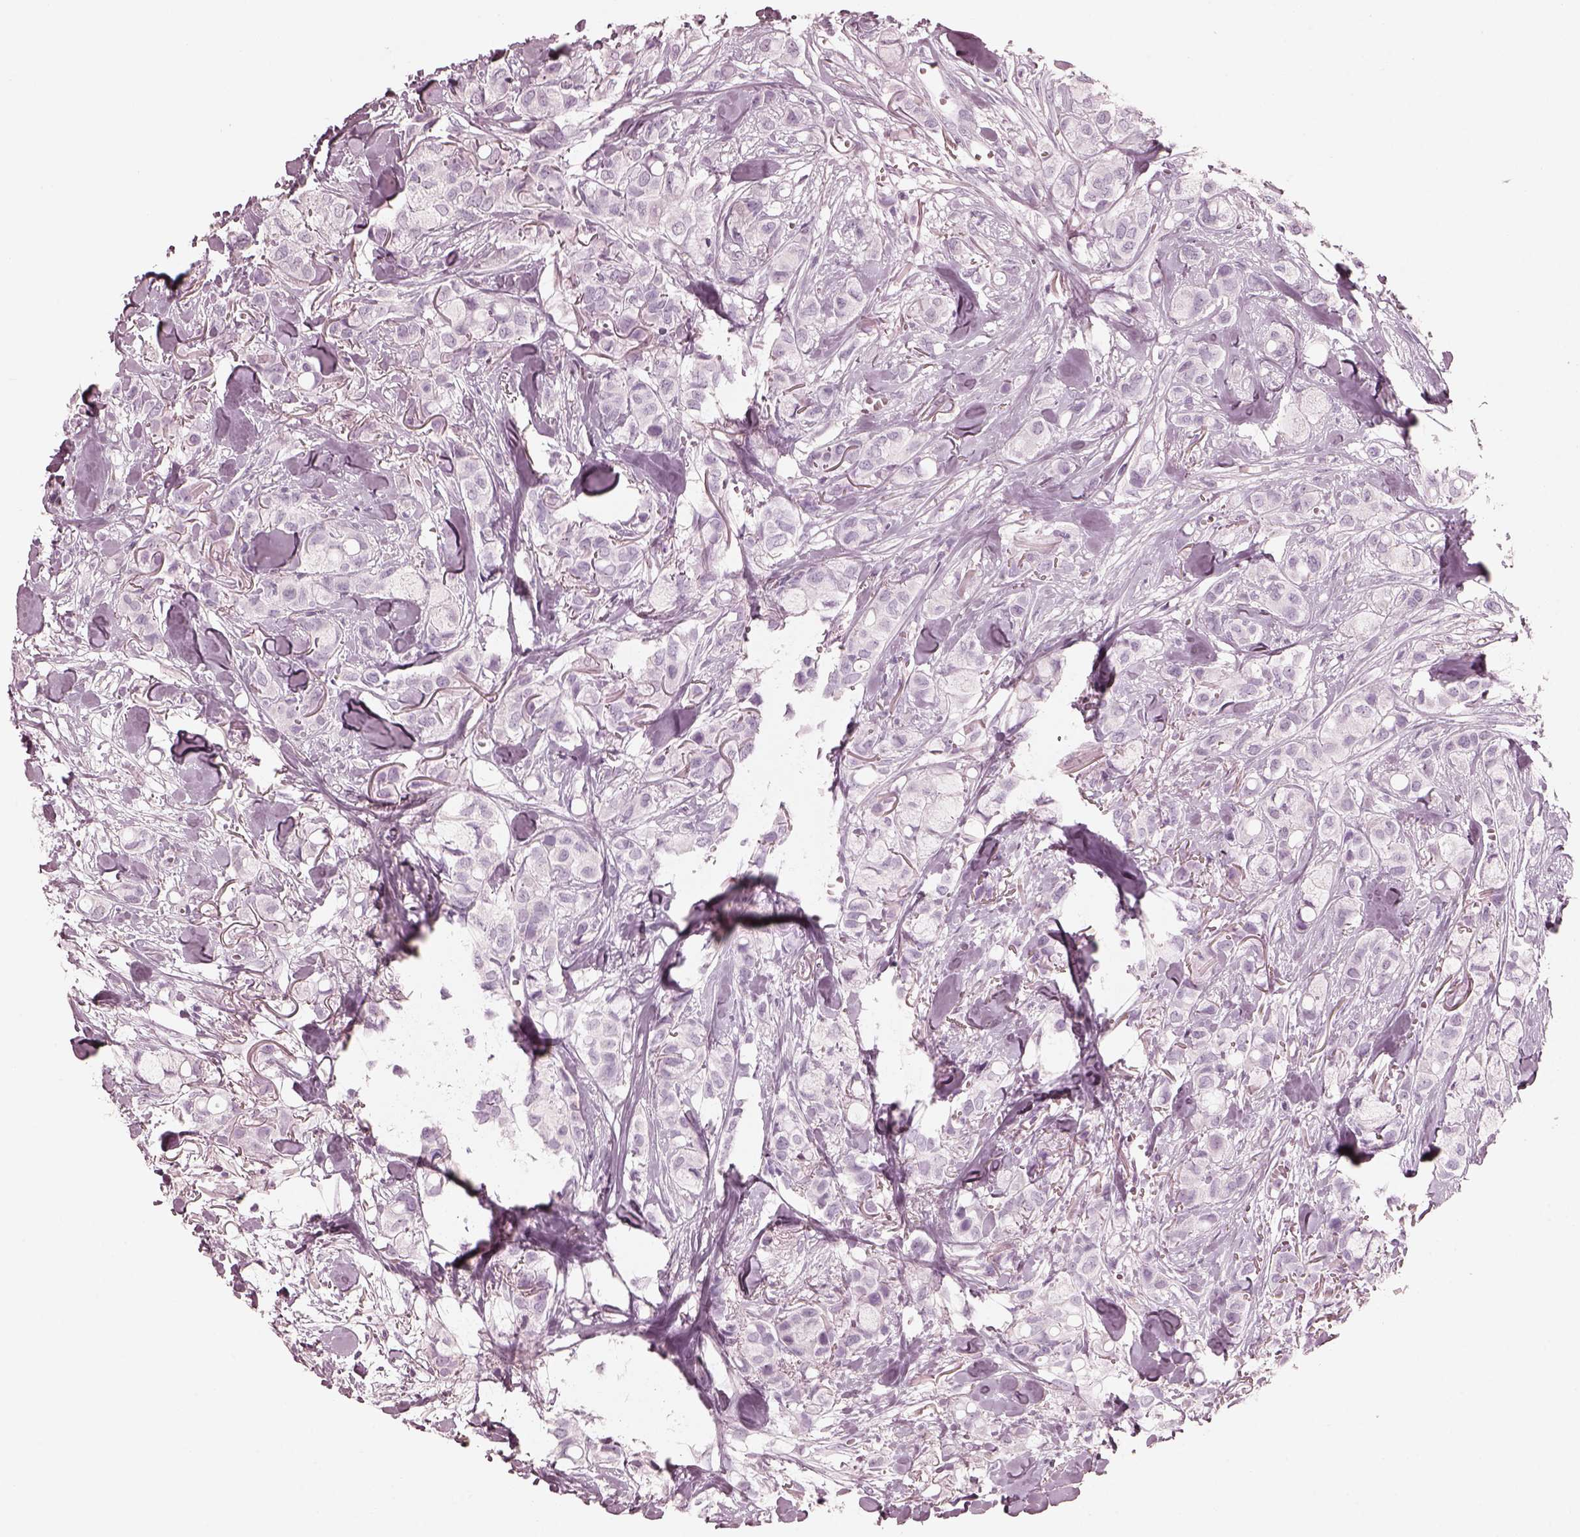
{"staining": {"intensity": "negative", "quantity": "none", "location": "none"}, "tissue": "breast cancer", "cell_type": "Tumor cells", "image_type": "cancer", "snomed": [{"axis": "morphology", "description": "Duct carcinoma"}, {"axis": "topography", "description": "Breast"}], "caption": "Tumor cells show no significant expression in breast invasive ductal carcinoma.", "gene": "FABP9", "patient": {"sex": "female", "age": 85}}